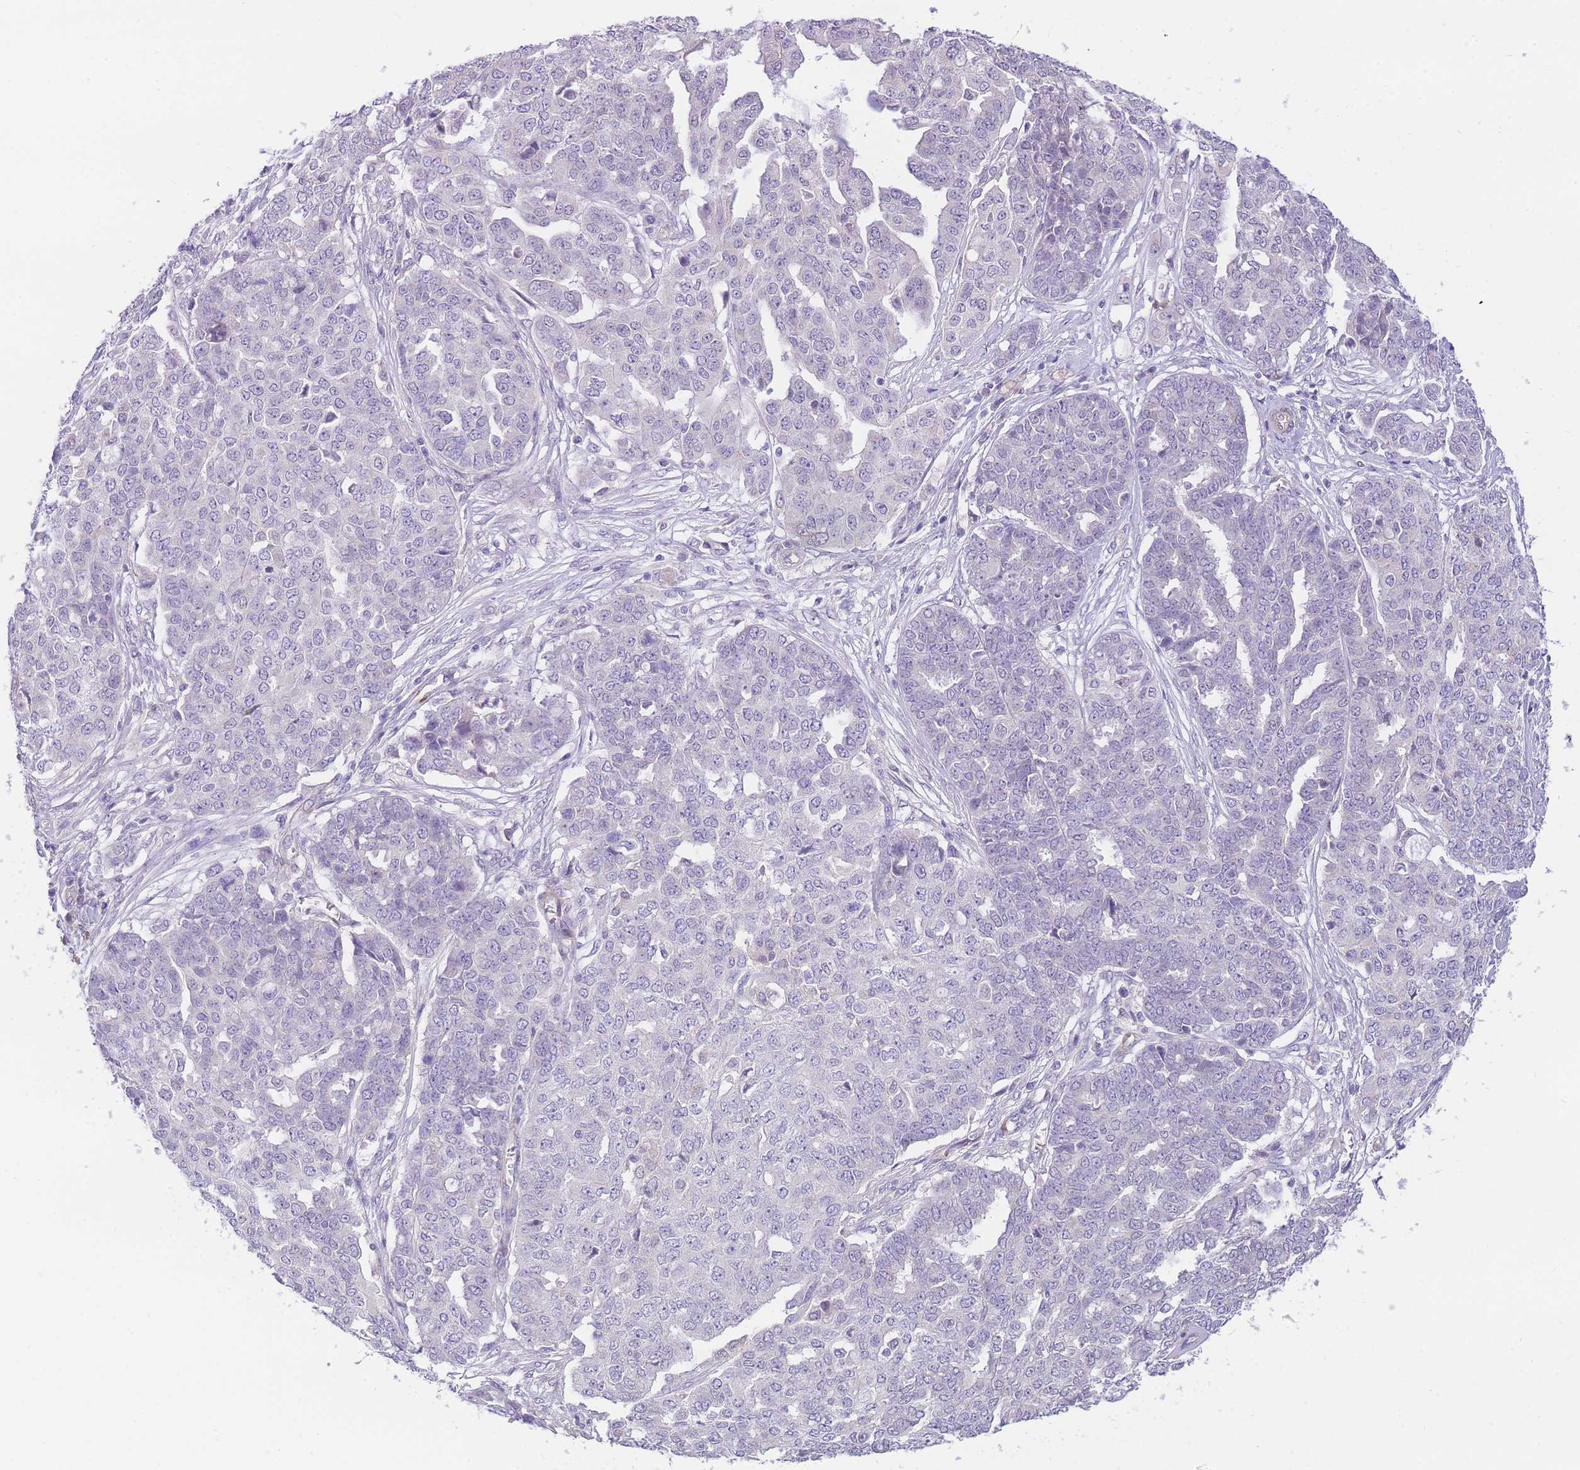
{"staining": {"intensity": "negative", "quantity": "none", "location": "none"}, "tissue": "ovarian cancer", "cell_type": "Tumor cells", "image_type": "cancer", "snomed": [{"axis": "morphology", "description": "Cystadenocarcinoma, serous, NOS"}, {"axis": "topography", "description": "Soft tissue"}, {"axis": "topography", "description": "Ovary"}], "caption": "High magnification brightfield microscopy of serous cystadenocarcinoma (ovarian) stained with DAB (3,3'-diaminobenzidine) (brown) and counterstained with hematoxylin (blue): tumor cells show no significant positivity. The staining was performed using DAB (3,3'-diaminobenzidine) to visualize the protein expression in brown, while the nuclei were stained in blue with hematoxylin (Magnification: 20x).", "gene": "S100PBP", "patient": {"sex": "female", "age": 57}}